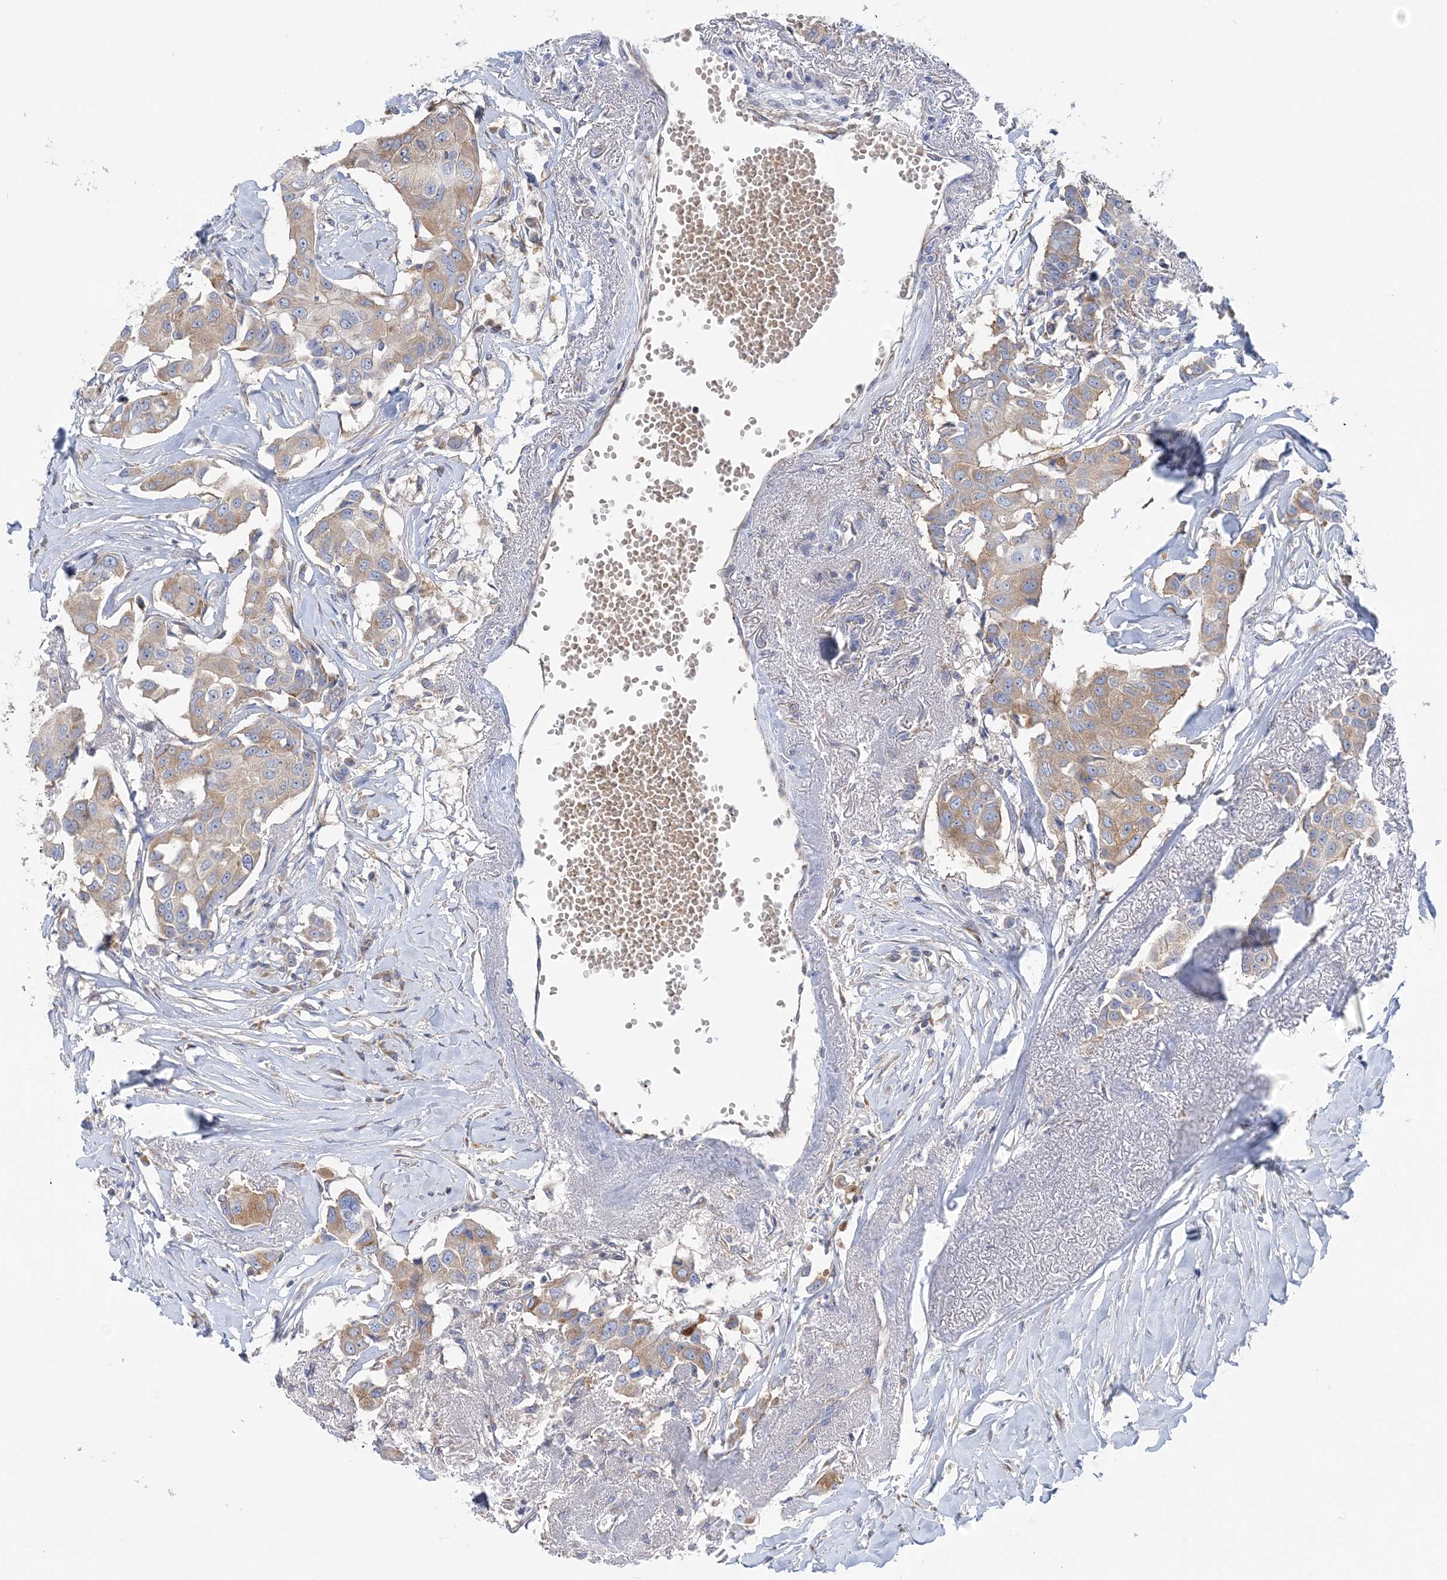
{"staining": {"intensity": "moderate", "quantity": "25%-75%", "location": "cytoplasmic/membranous"}, "tissue": "breast cancer", "cell_type": "Tumor cells", "image_type": "cancer", "snomed": [{"axis": "morphology", "description": "Duct carcinoma"}, {"axis": "topography", "description": "Breast"}], "caption": "Breast infiltrating ductal carcinoma stained with a brown dye displays moderate cytoplasmic/membranous positive positivity in approximately 25%-75% of tumor cells.", "gene": "FAM114A2", "patient": {"sex": "female", "age": 80}}